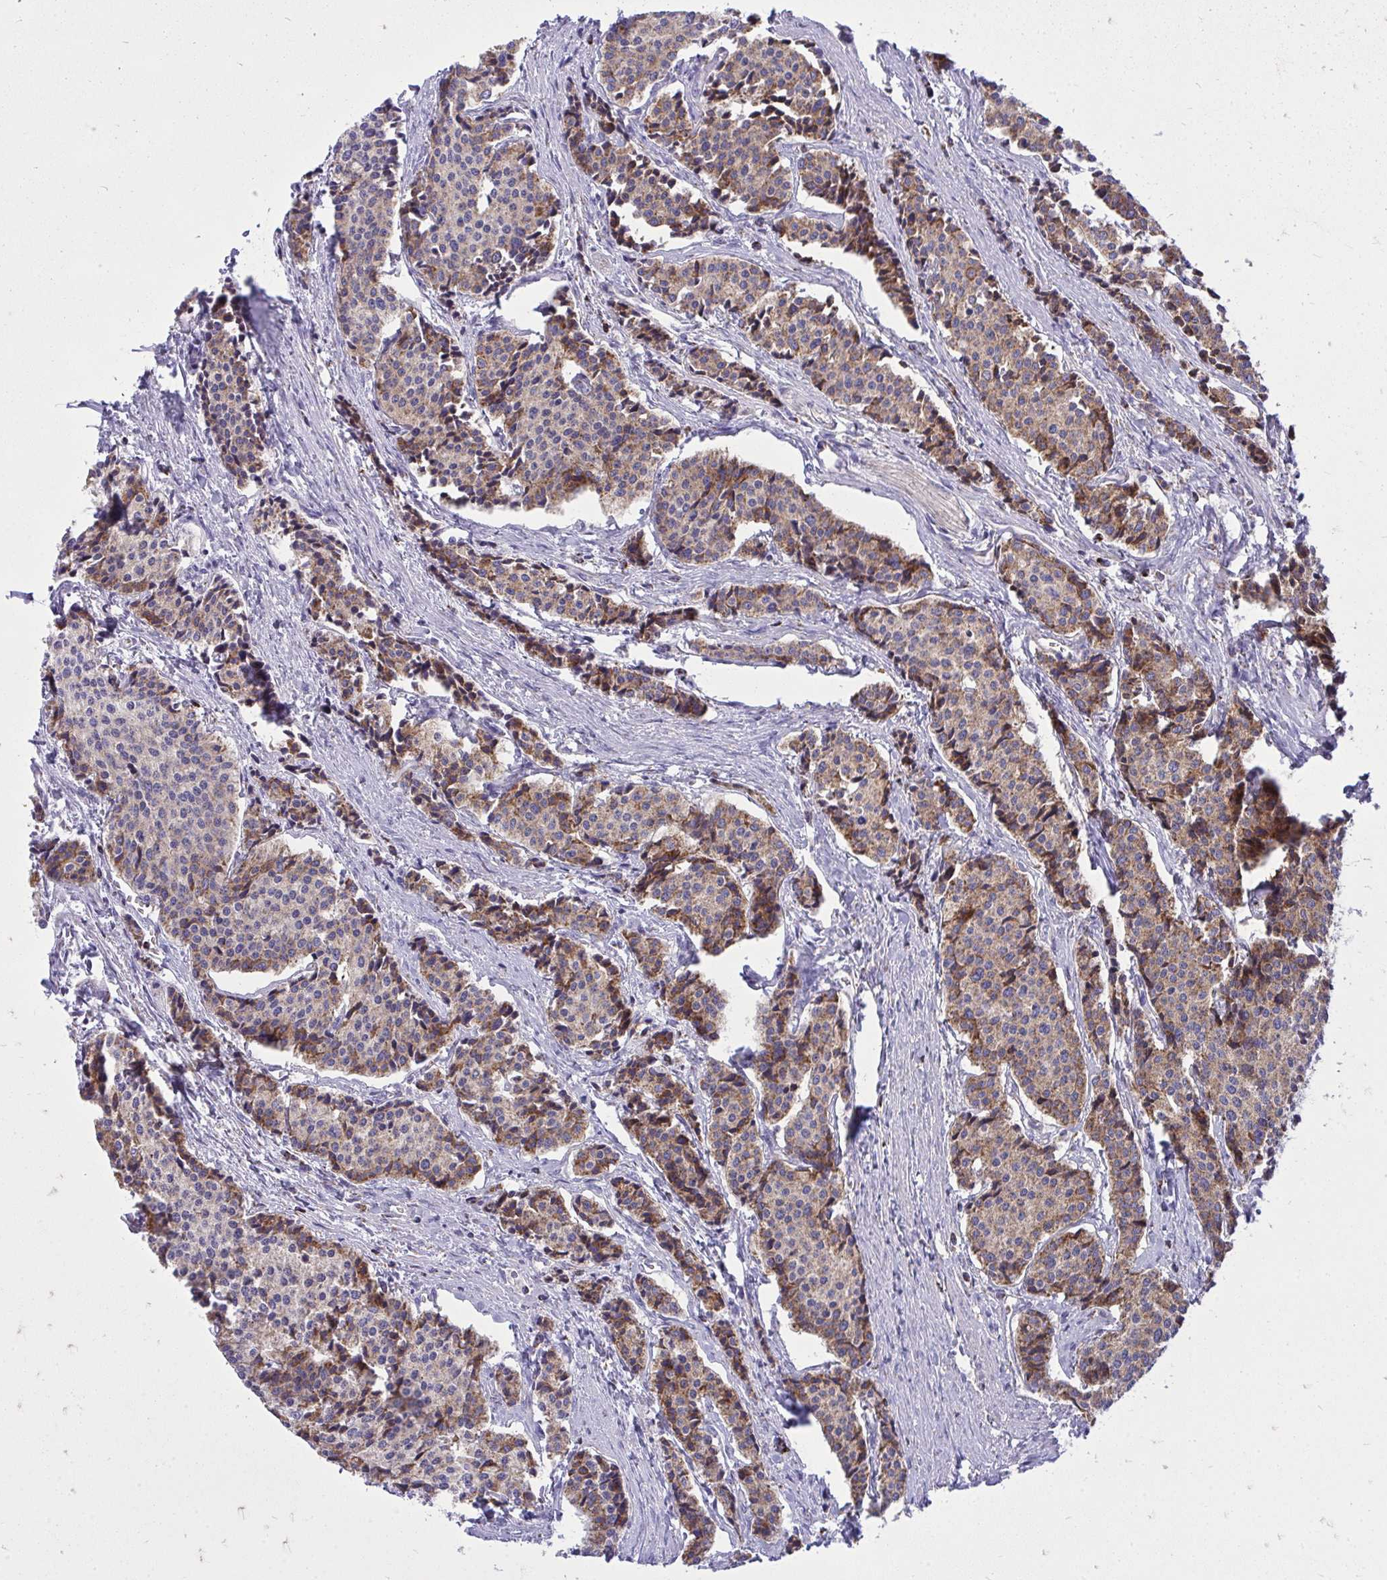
{"staining": {"intensity": "moderate", "quantity": "25%-75%", "location": "cytoplasmic/membranous"}, "tissue": "carcinoid", "cell_type": "Tumor cells", "image_type": "cancer", "snomed": [{"axis": "morphology", "description": "Carcinoid, malignant, NOS"}, {"axis": "topography", "description": "Small intestine"}], "caption": "IHC histopathology image of neoplastic tissue: human carcinoid (malignant) stained using immunohistochemistry (IHC) shows medium levels of moderate protein expression localized specifically in the cytoplasmic/membranous of tumor cells, appearing as a cytoplasmic/membranous brown color.", "gene": "SPTBN2", "patient": {"sex": "male", "age": 73}}